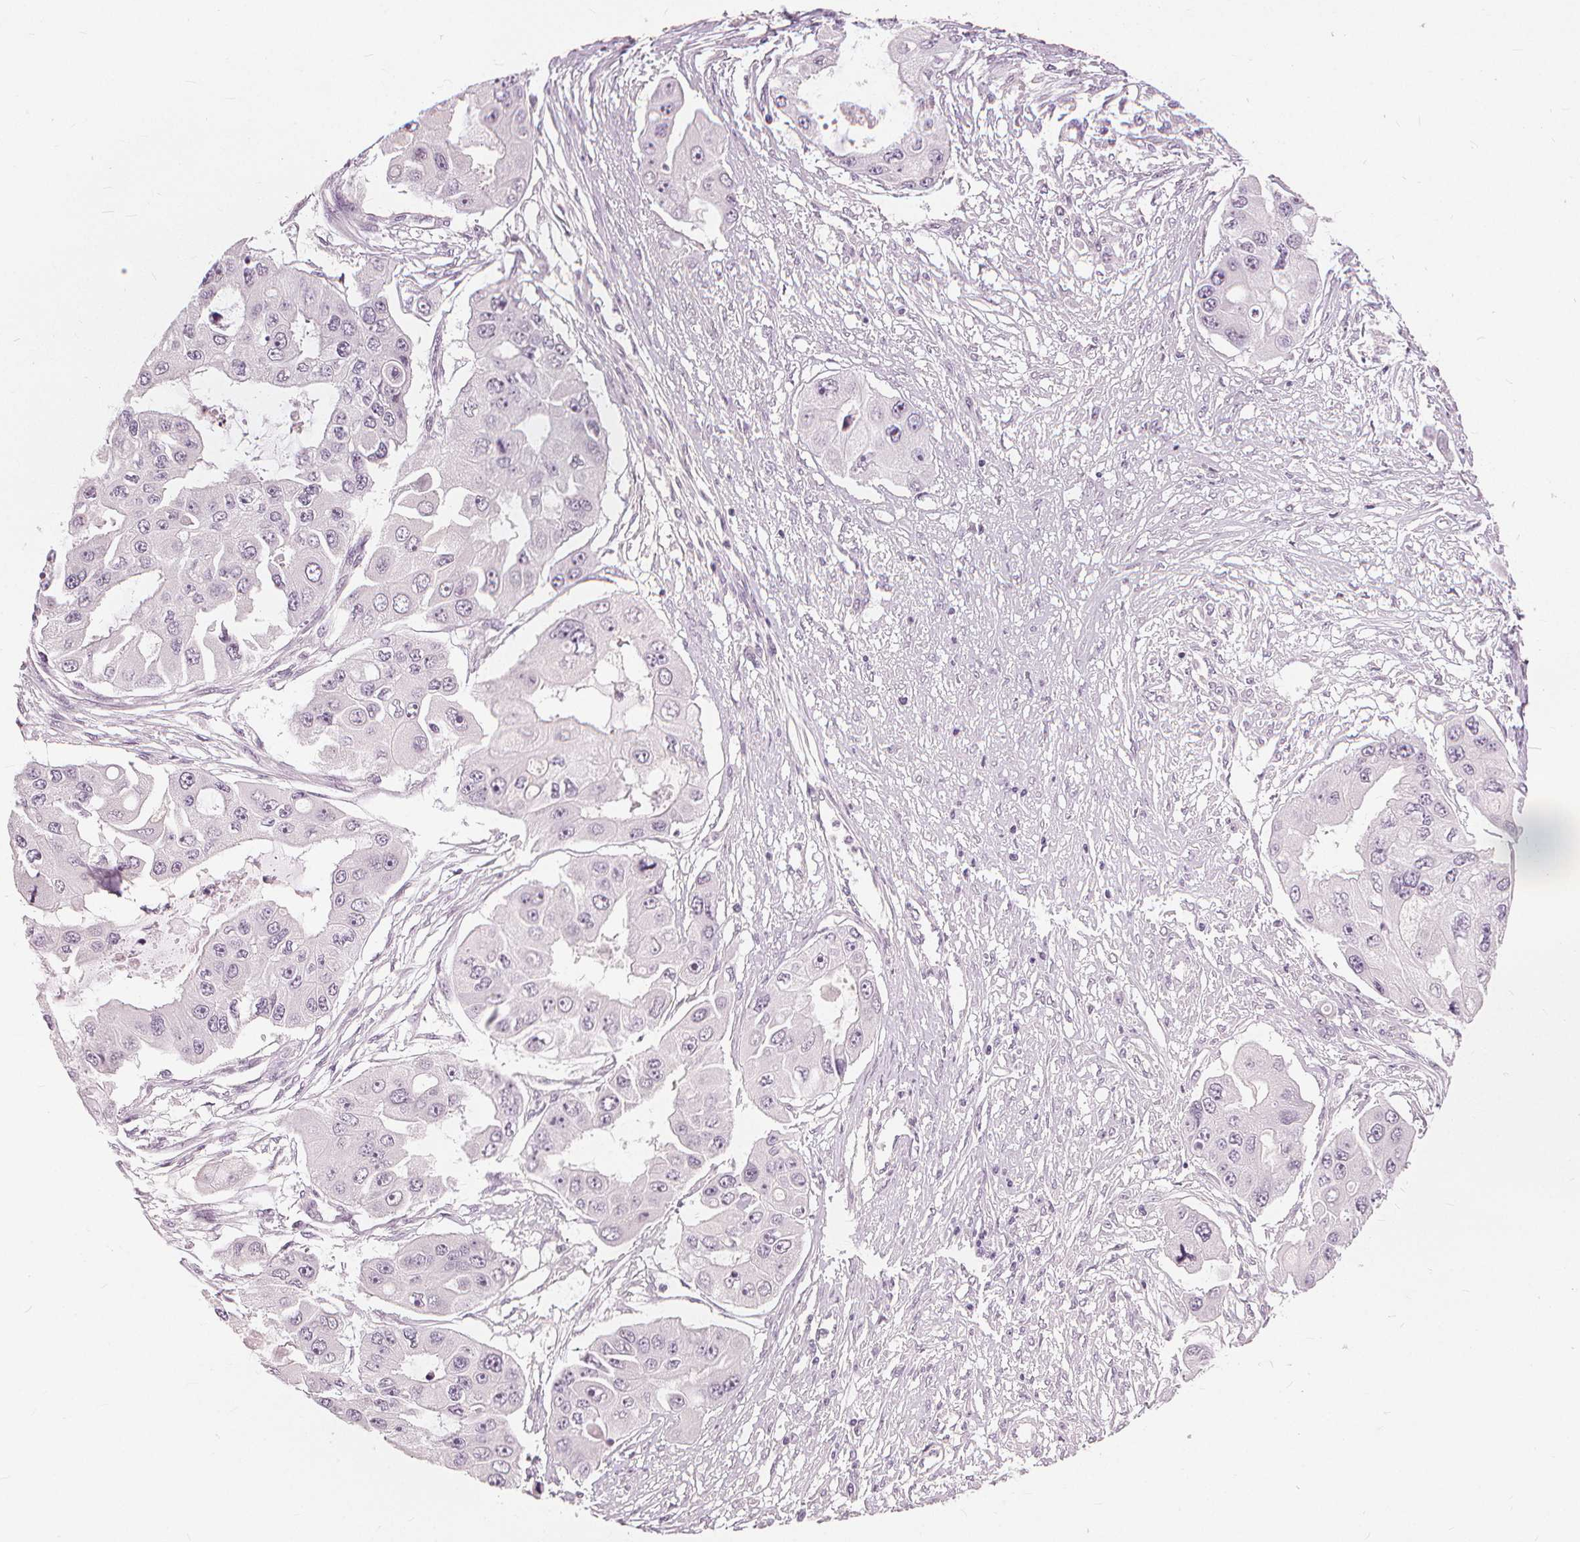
{"staining": {"intensity": "negative", "quantity": "none", "location": "none"}, "tissue": "ovarian cancer", "cell_type": "Tumor cells", "image_type": "cancer", "snomed": [{"axis": "morphology", "description": "Cystadenocarcinoma, serous, NOS"}, {"axis": "topography", "description": "Ovary"}], "caption": "Immunohistochemistry micrograph of human ovarian cancer (serous cystadenocarcinoma) stained for a protein (brown), which displays no staining in tumor cells.", "gene": "SFTPD", "patient": {"sex": "female", "age": 56}}